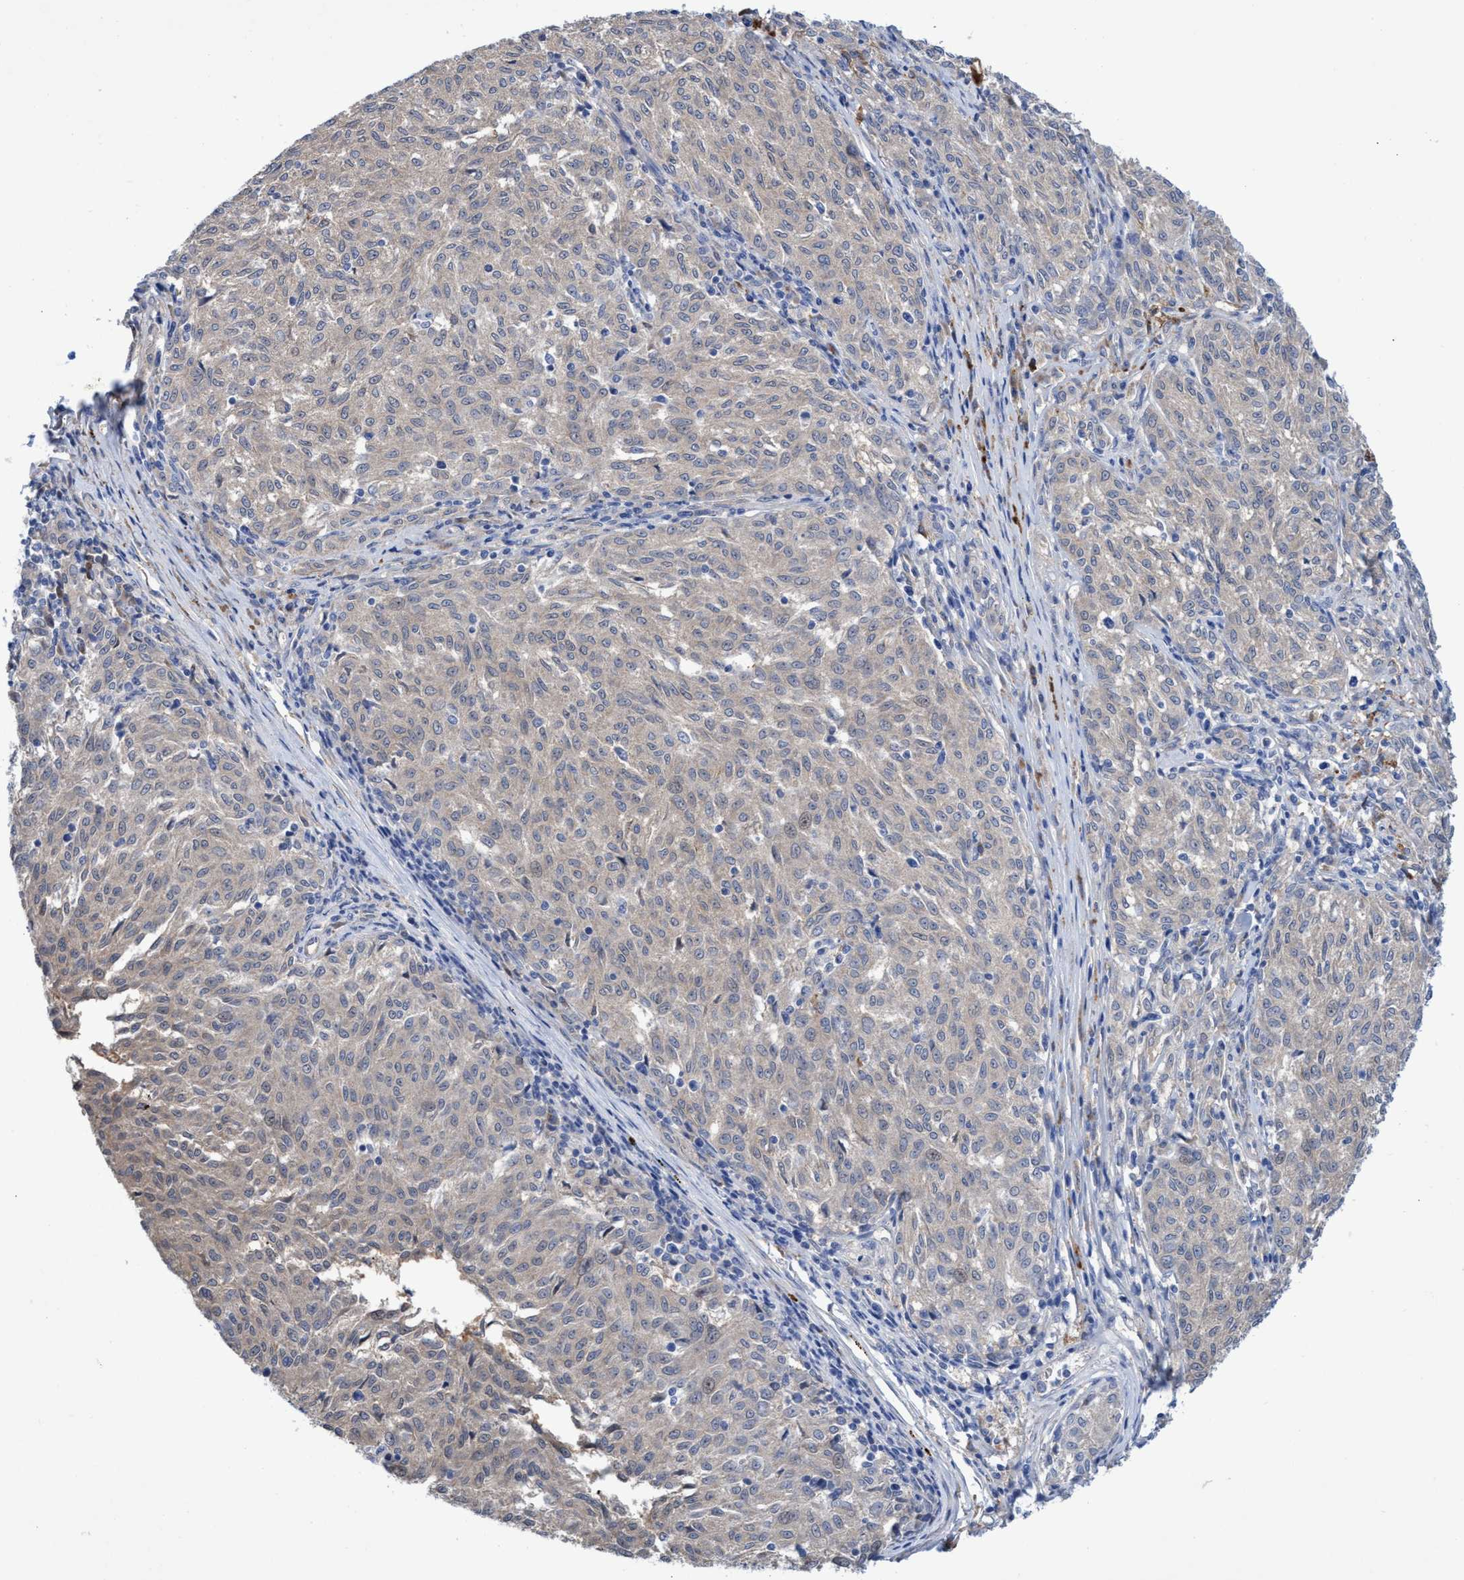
{"staining": {"intensity": "weak", "quantity": "<25%", "location": "cytoplasmic/membranous"}, "tissue": "melanoma", "cell_type": "Tumor cells", "image_type": "cancer", "snomed": [{"axis": "morphology", "description": "Malignant melanoma, NOS"}, {"axis": "topography", "description": "Skin"}], "caption": "Immunohistochemistry (IHC) photomicrograph of neoplastic tissue: human malignant melanoma stained with DAB reveals no significant protein staining in tumor cells.", "gene": "SVEP1", "patient": {"sex": "female", "age": 72}}